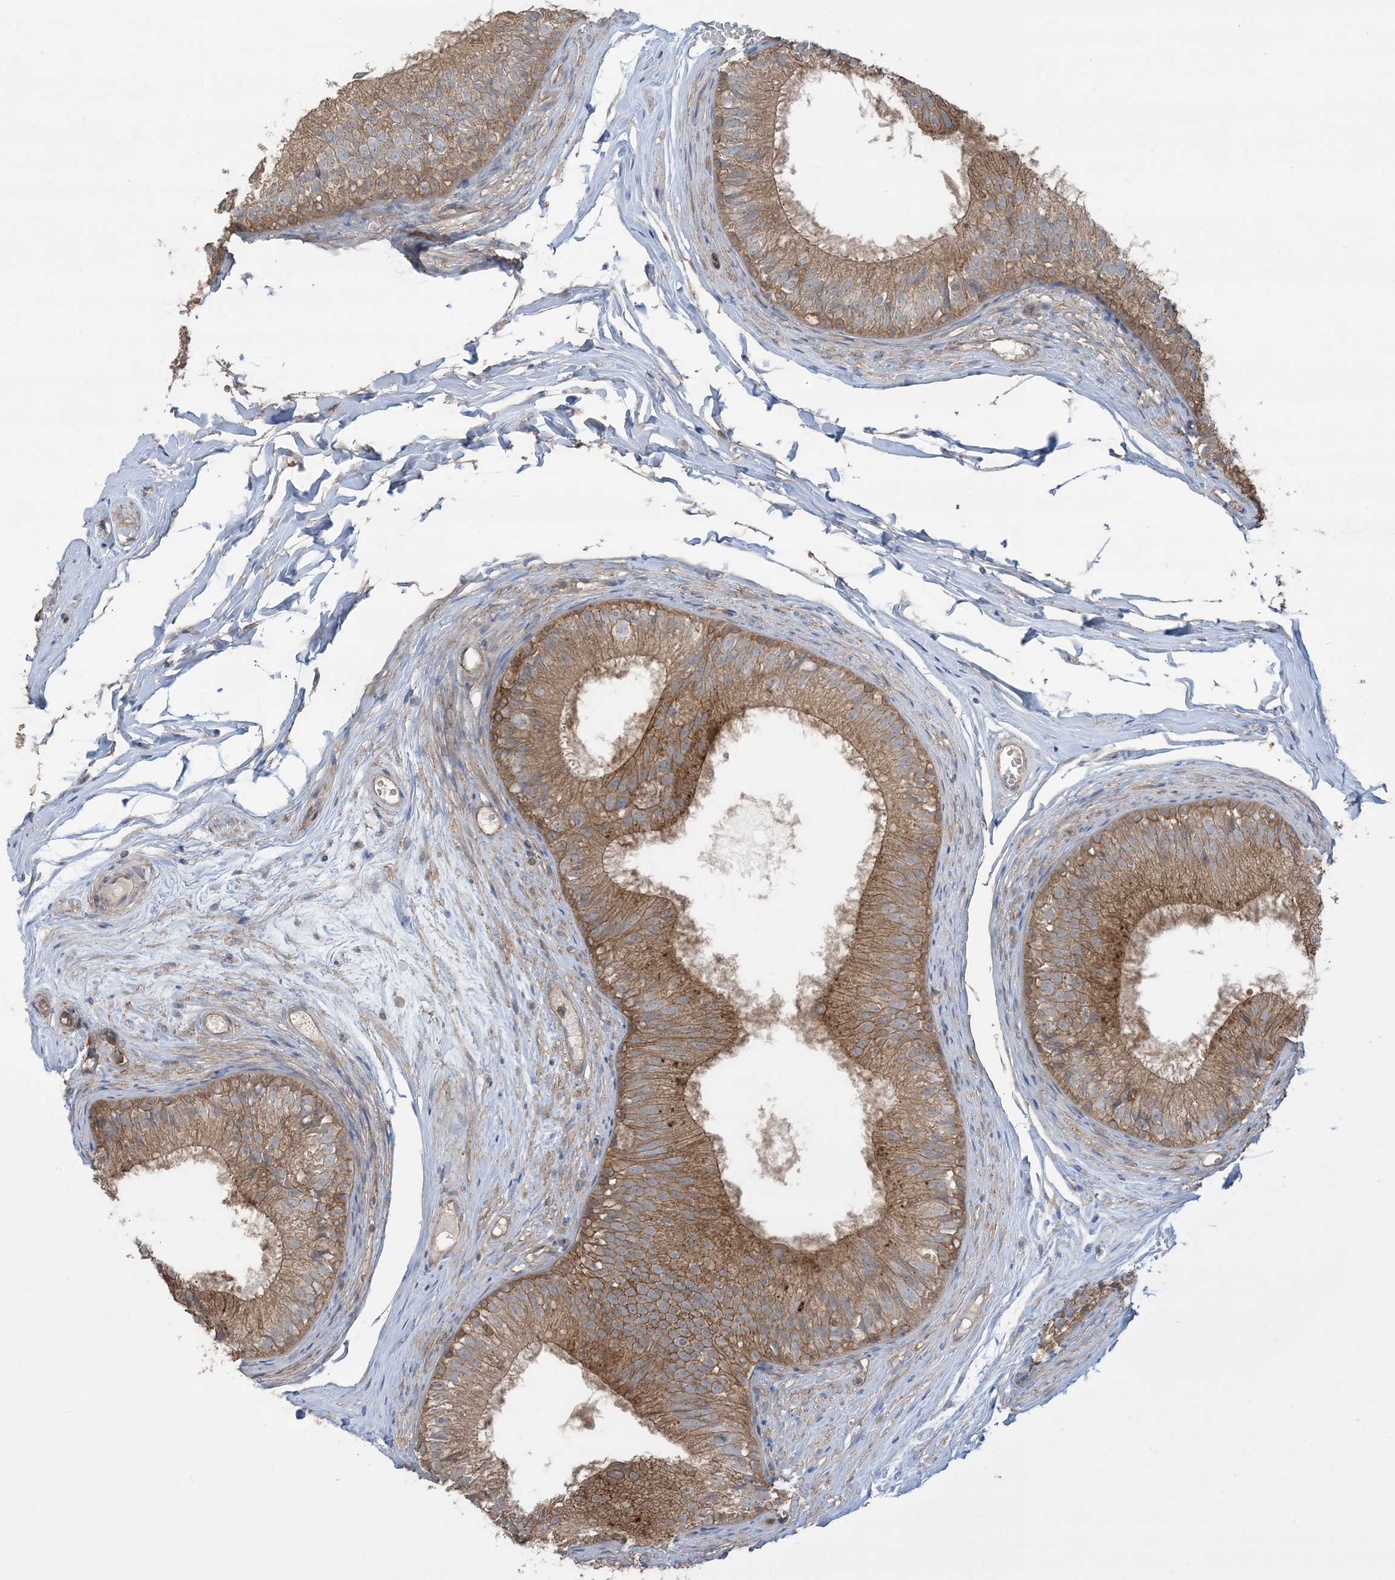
{"staining": {"intensity": "moderate", "quantity": ">75%", "location": "cytoplasmic/membranous"}, "tissue": "epididymis", "cell_type": "Glandular cells", "image_type": "normal", "snomed": [{"axis": "morphology", "description": "Normal tissue, NOS"}, {"axis": "morphology", "description": "Seminoma in situ"}, {"axis": "topography", "description": "Testis"}, {"axis": "topography", "description": "Epididymis"}], "caption": "Glandular cells show medium levels of moderate cytoplasmic/membranous positivity in approximately >75% of cells in benign human epididymis.", "gene": "CCNY", "patient": {"sex": "male", "age": 28}}